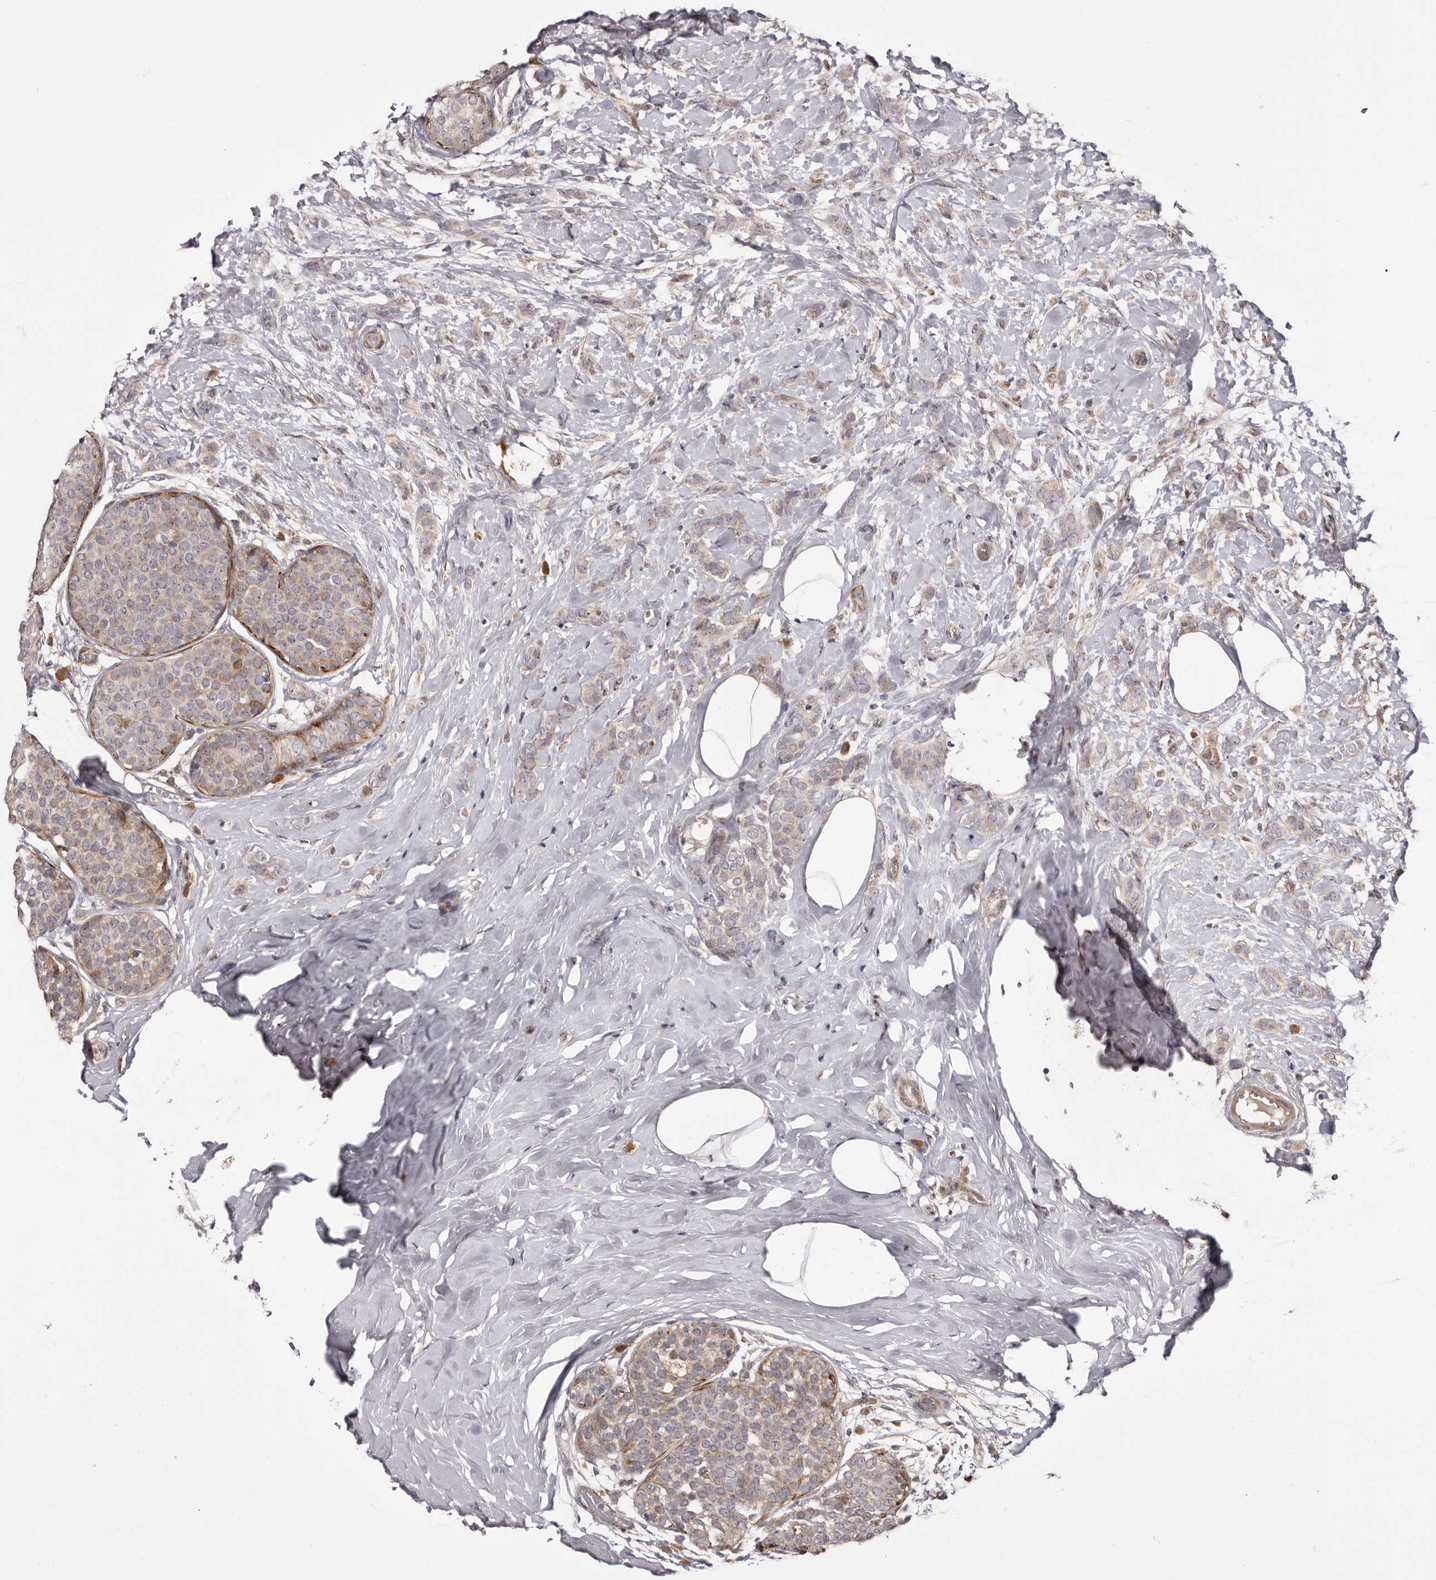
{"staining": {"intensity": "weak", "quantity": "<25%", "location": "cytoplasmic/membranous"}, "tissue": "breast cancer", "cell_type": "Tumor cells", "image_type": "cancer", "snomed": [{"axis": "morphology", "description": "Lobular carcinoma, in situ"}, {"axis": "morphology", "description": "Lobular carcinoma"}, {"axis": "topography", "description": "Breast"}], "caption": "This is an immunohistochemistry (IHC) micrograph of human lobular carcinoma in situ (breast). There is no expression in tumor cells.", "gene": "ZCCHC7", "patient": {"sex": "female", "age": 41}}